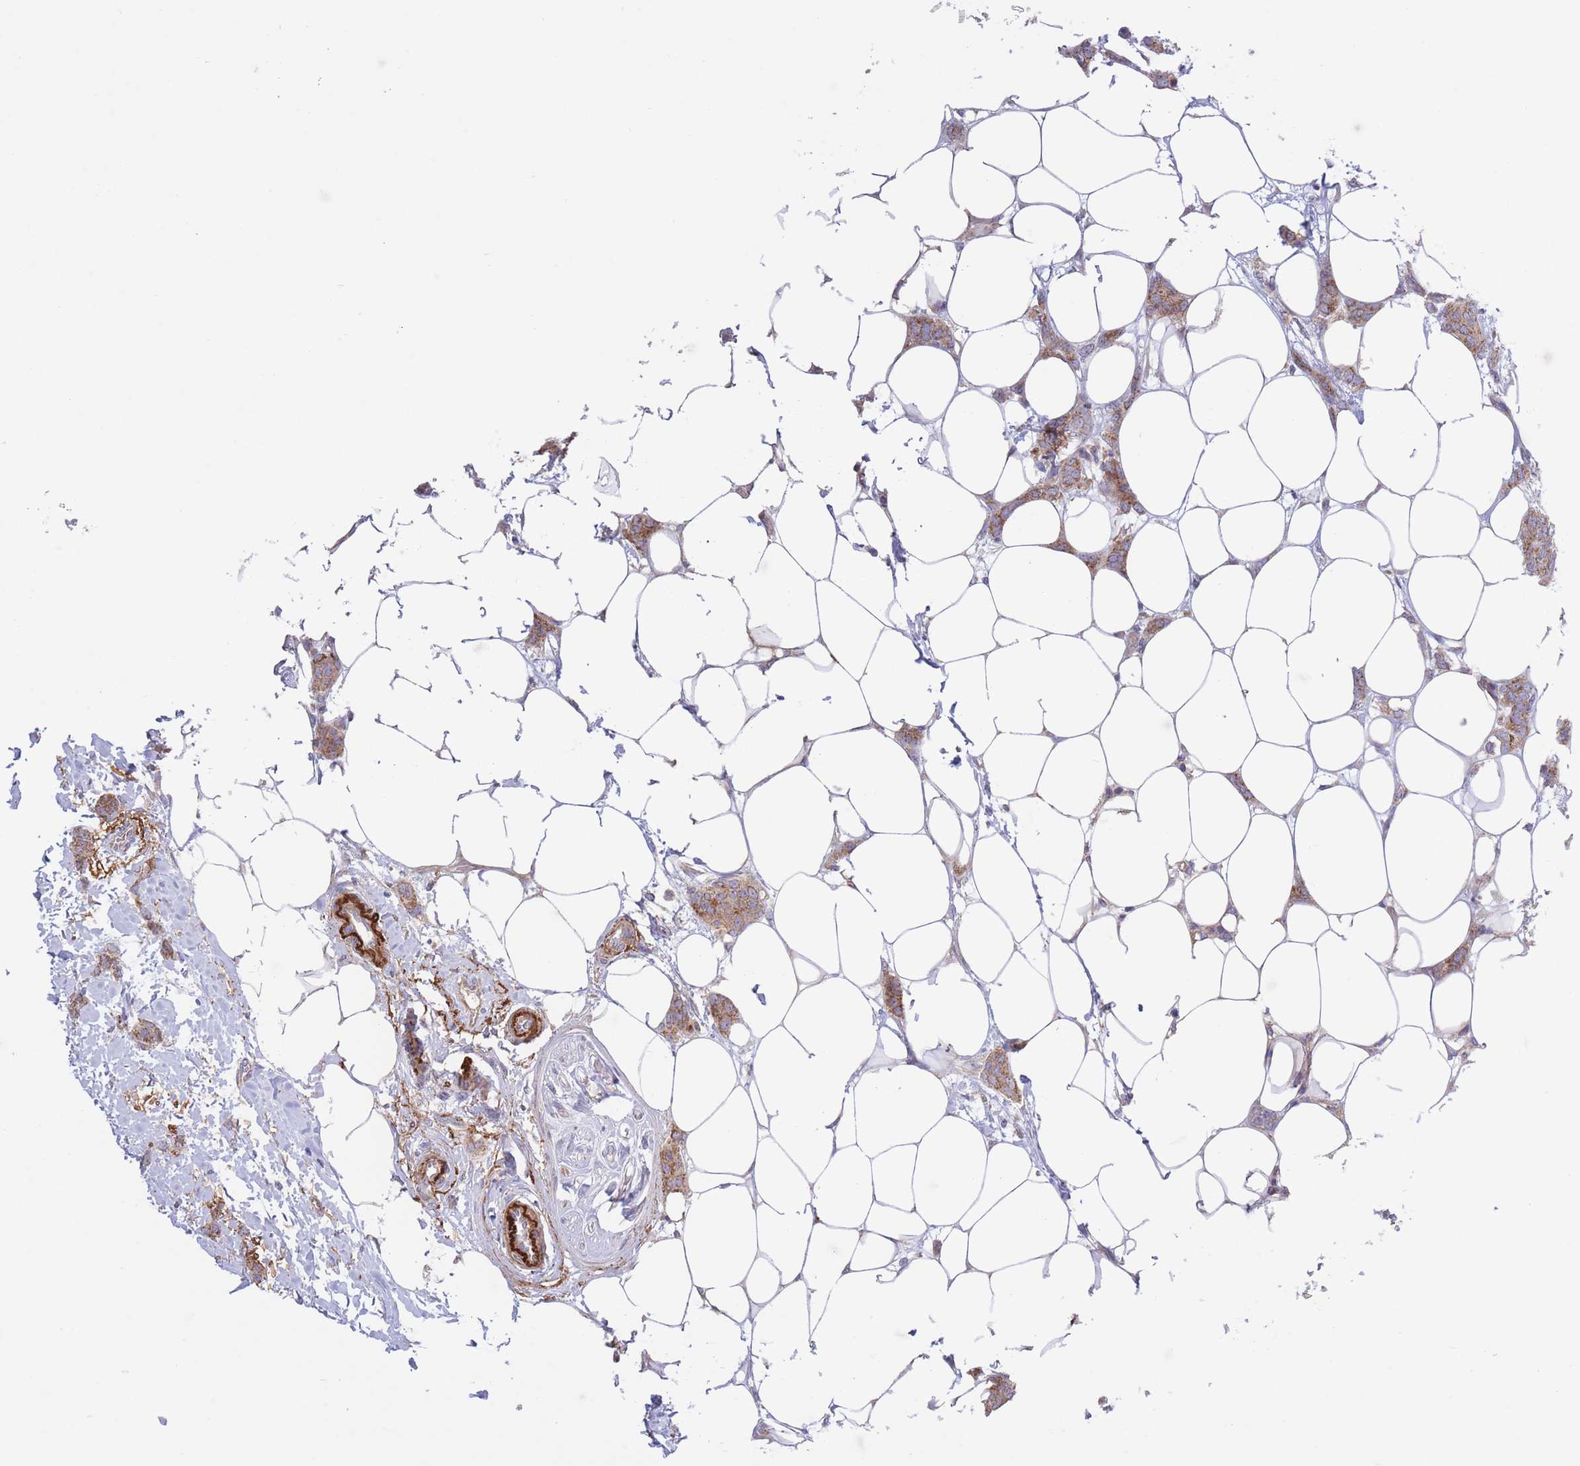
{"staining": {"intensity": "moderate", "quantity": ">75%", "location": "cytoplasmic/membranous"}, "tissue": "breast cancer", "cell_type": "Tumor cells", "image_type": "cancer", "snomed": [{"axis": "morphology", "description": "Duct carcinoma"}, {"axis": "topography", "description": "Breast"}], "caption": "A brown stain highlights moderate cytoplasmic/membranous staining of a protein in human breast cancer (intraductal carcinoma) tumor cells.", "gene": "ATP13A2", "patient": {"sex": "female", "age": 72}}